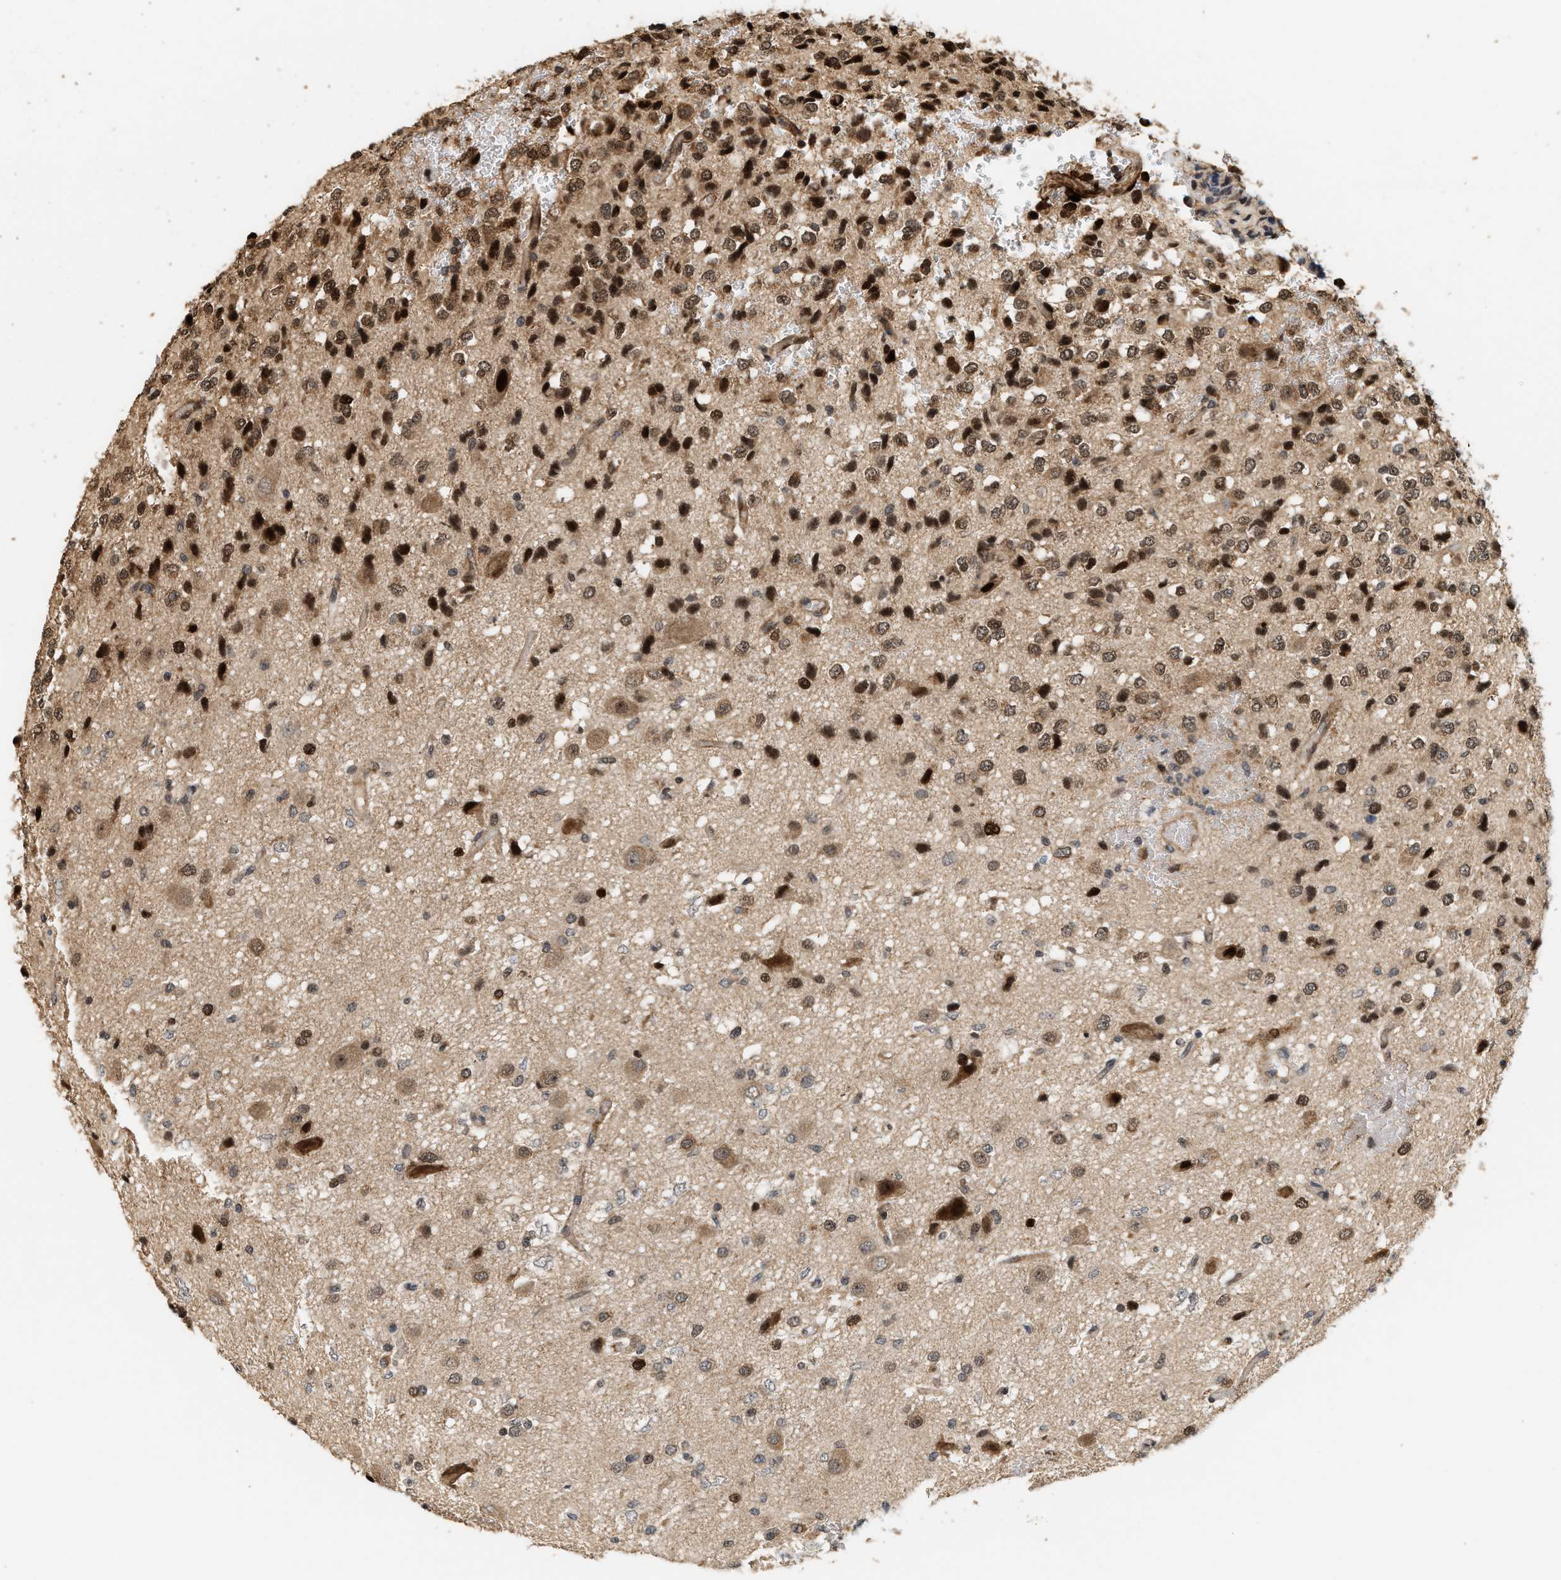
{"staining": {"intensity": "strong", "quantity": ">75%", "location": "cytoplasmic/membranous,nuclear"}, "tissue": "glioma", "cell_type": "Tumor cells", "image_type": "cancer", "snomed": [{"axis": "morphology", "description": "Glioma, malignant, High grade"}, {"axis": "topography", "description": "pancreas cauda"}], "caption": "Malignant high-grade glioma stained with a protein marker exhibits strong staining in tumor cells.", "gene": "ELP2", "patient": {"sex": "male", "age": 60}}